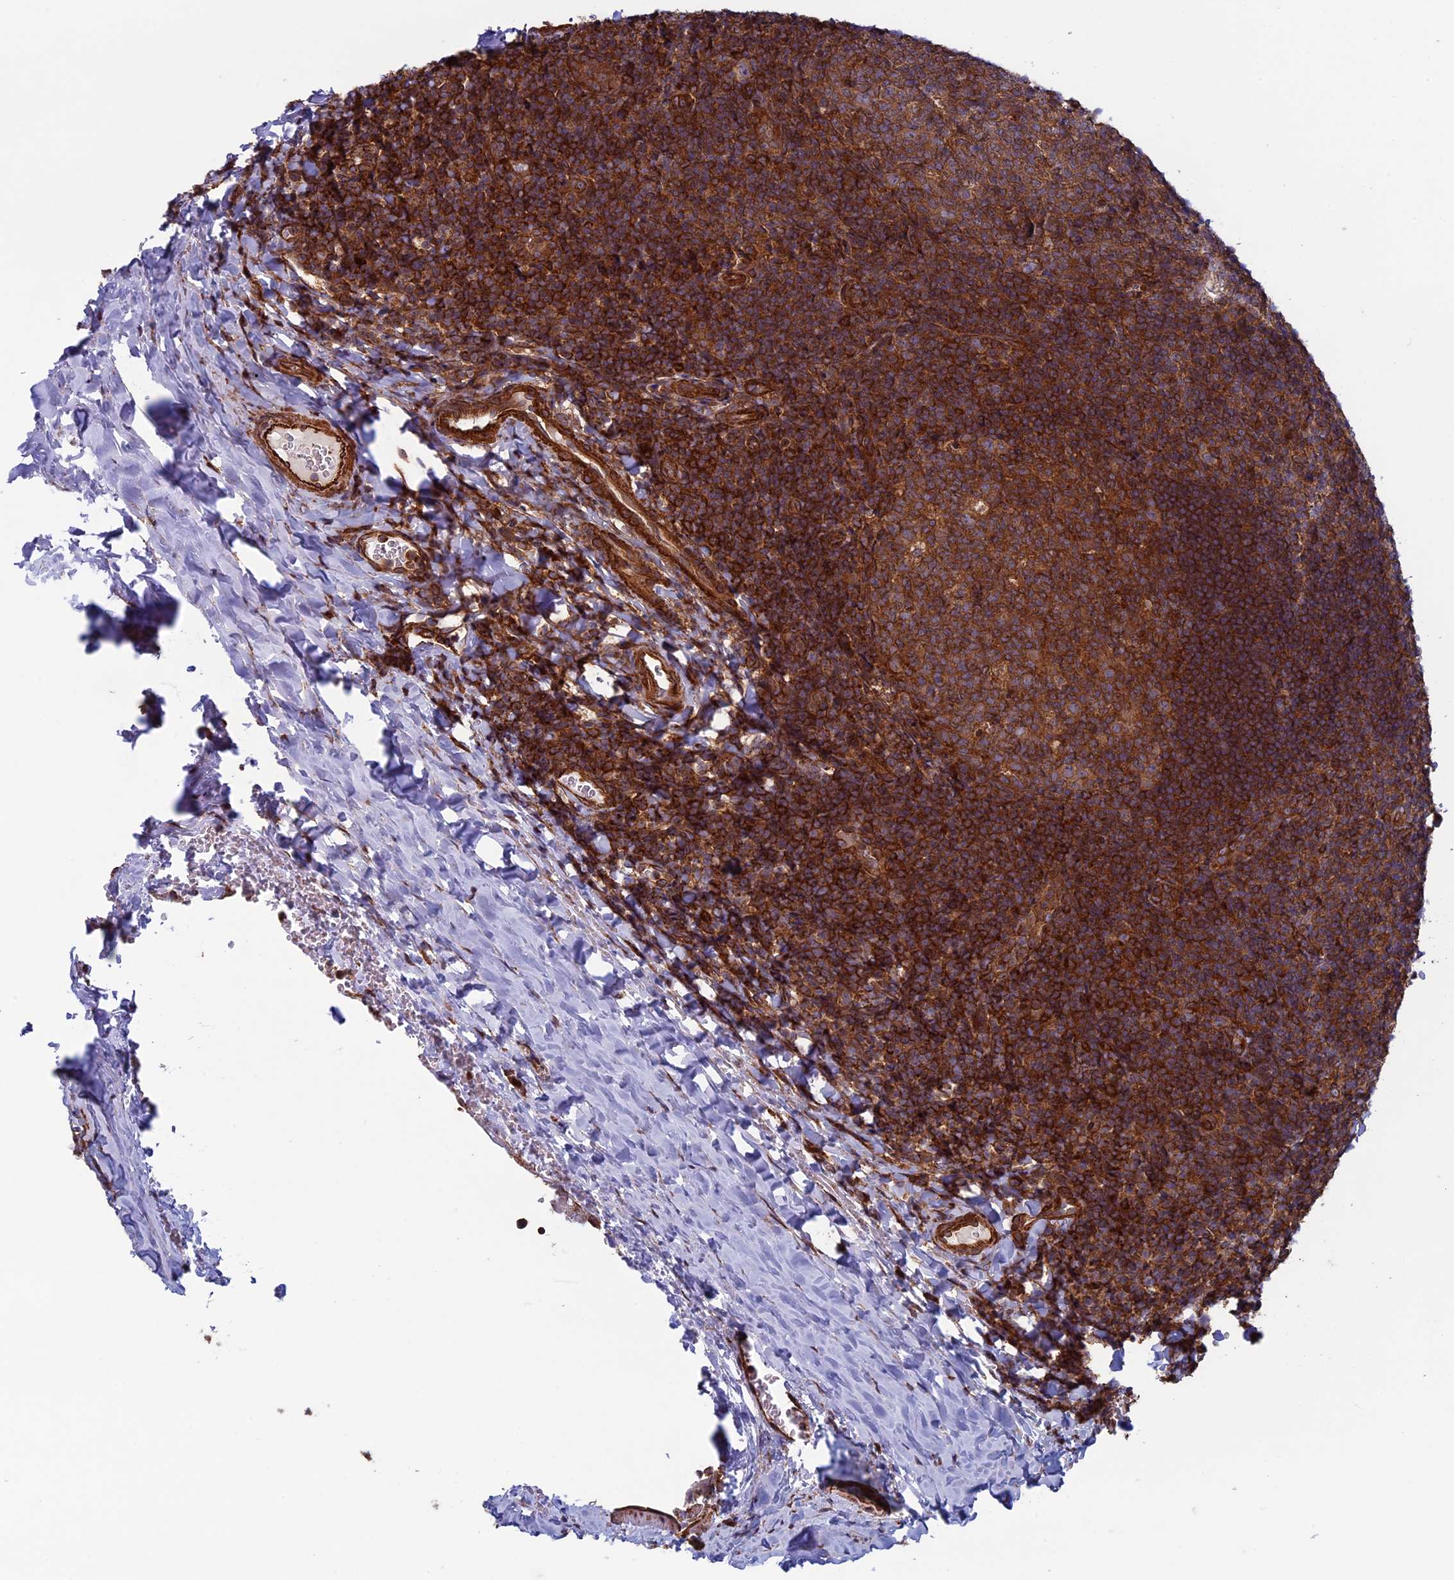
{"staining": {"intensity": "moderate", "quantity": ">75%", "location": "cytoplasmic/membranous"}, "tissue": "tonsil", "cell_type": "Germinal center cells", "image_type": "normal", "snomed": [{"axis": "morphology", "description": "Normal tissue, NOS"}, {"axis": "topography", "description": "Tonsil"}], "caption": "Protein expression by immunohistochemistry (IHC) demonstrates moderate cytoplasmic/membranous staining in approximately >75% of germinal center cells in unremarkable tonsil.", "gene": "CCDC8", "patient": {"sex": "male", "age": 17}}